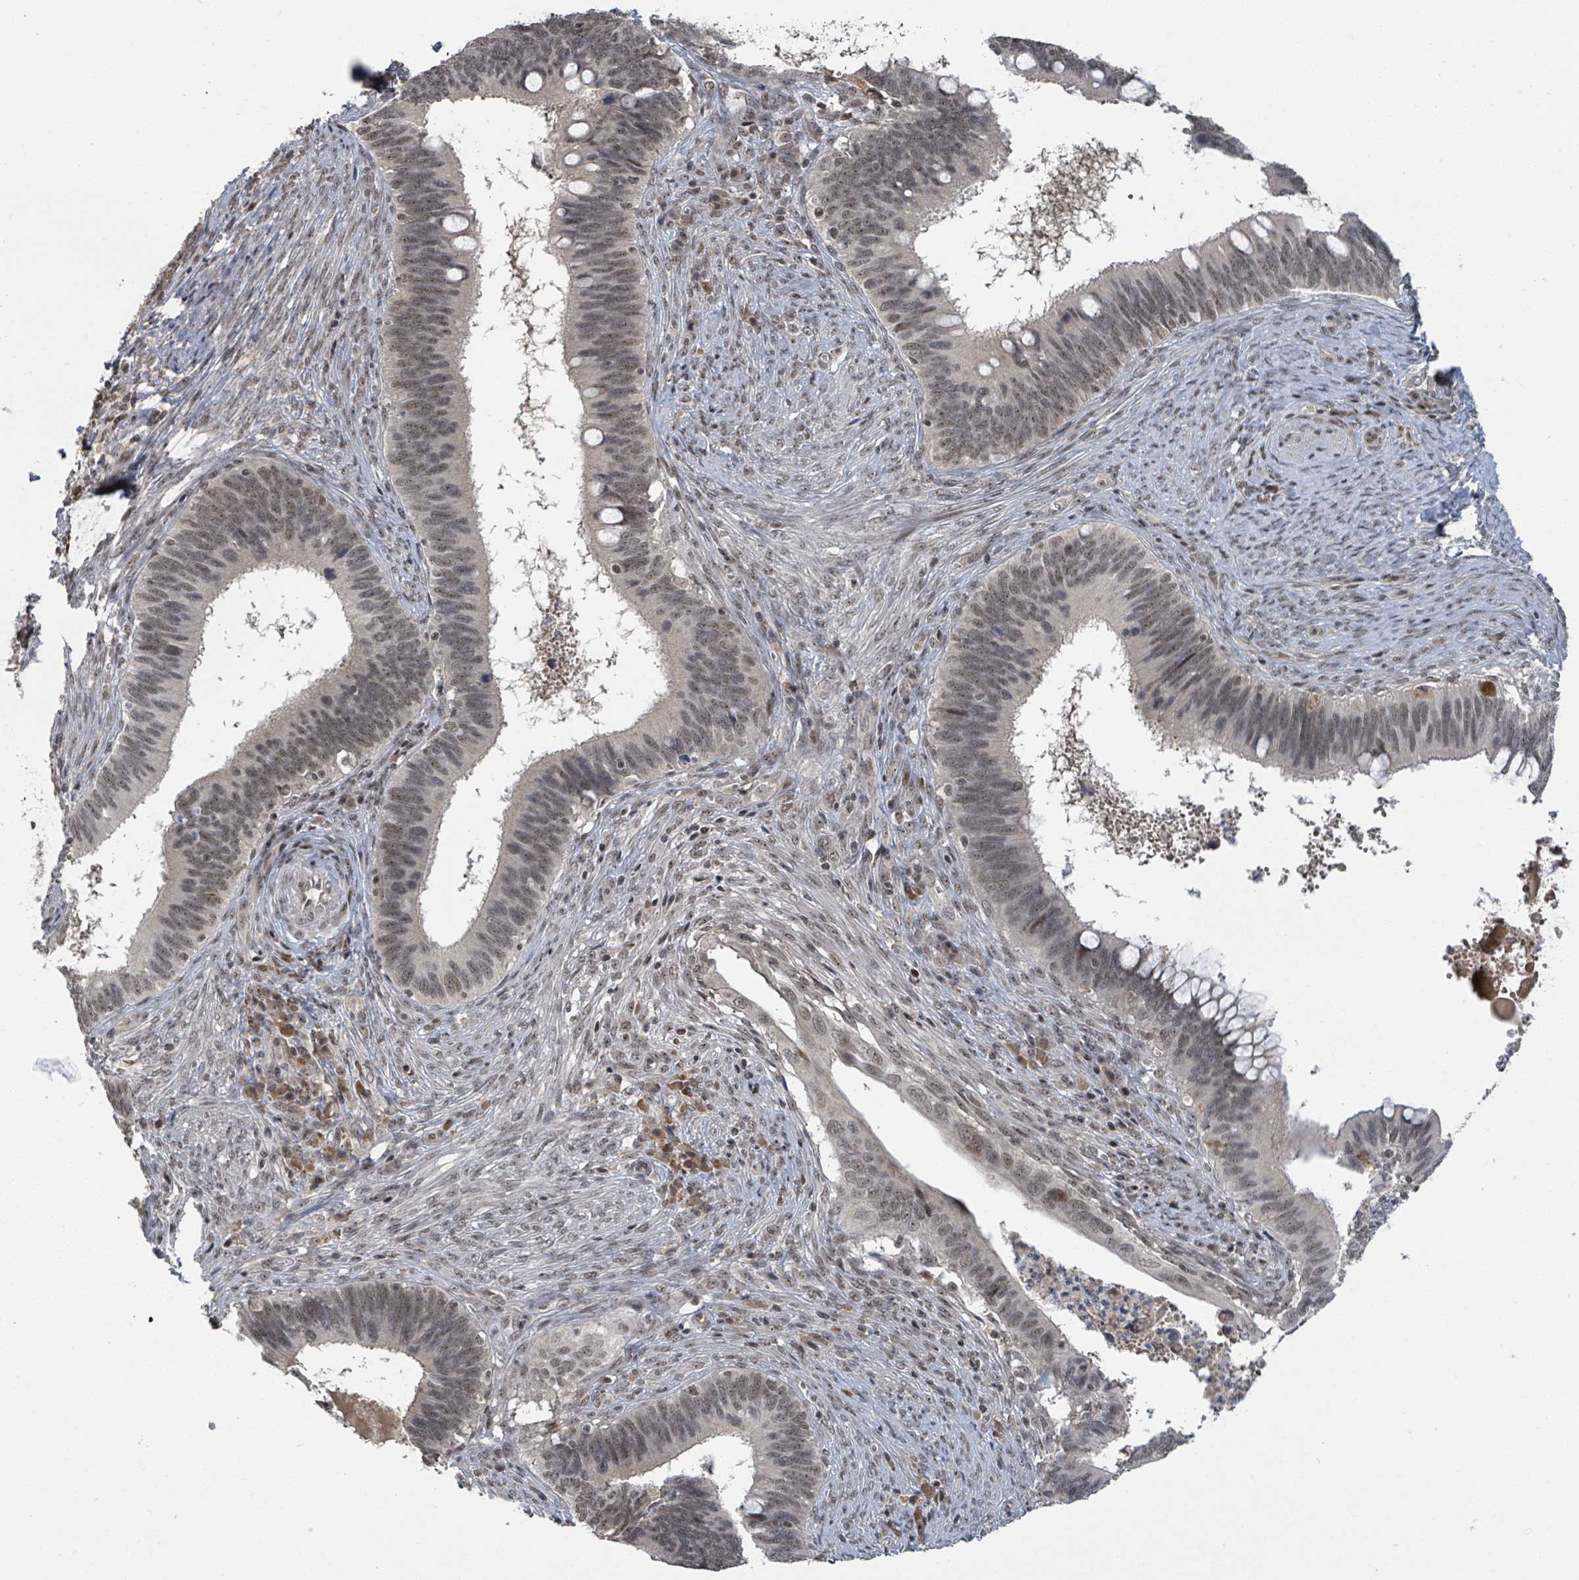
{"staining": {"intensity": "weak", "quantity": ">75%", "location": "nuclear"}, "tissue": "cervical cancer", "cell_type": "Tumor cells", "image_type": "cancer", "snomed": [{"axis": "morphology", "description": "Adenocarcinoma, NOS"}, {"axis": "topography", "description": "Cervix"}], "caption": "Brown immunohistochemical staining in cervical cancer (adenocarcinoma) reveals weak nuclear staining in about >75% of tumor cells. The staining was performed using DAB to visualize the protein expression in brown, while the nuclei were stained in blue with hematoxylin (Magnification: 20x).", "gene": "ZBTB14", "patient": {"sex": "female", "age": 42}}